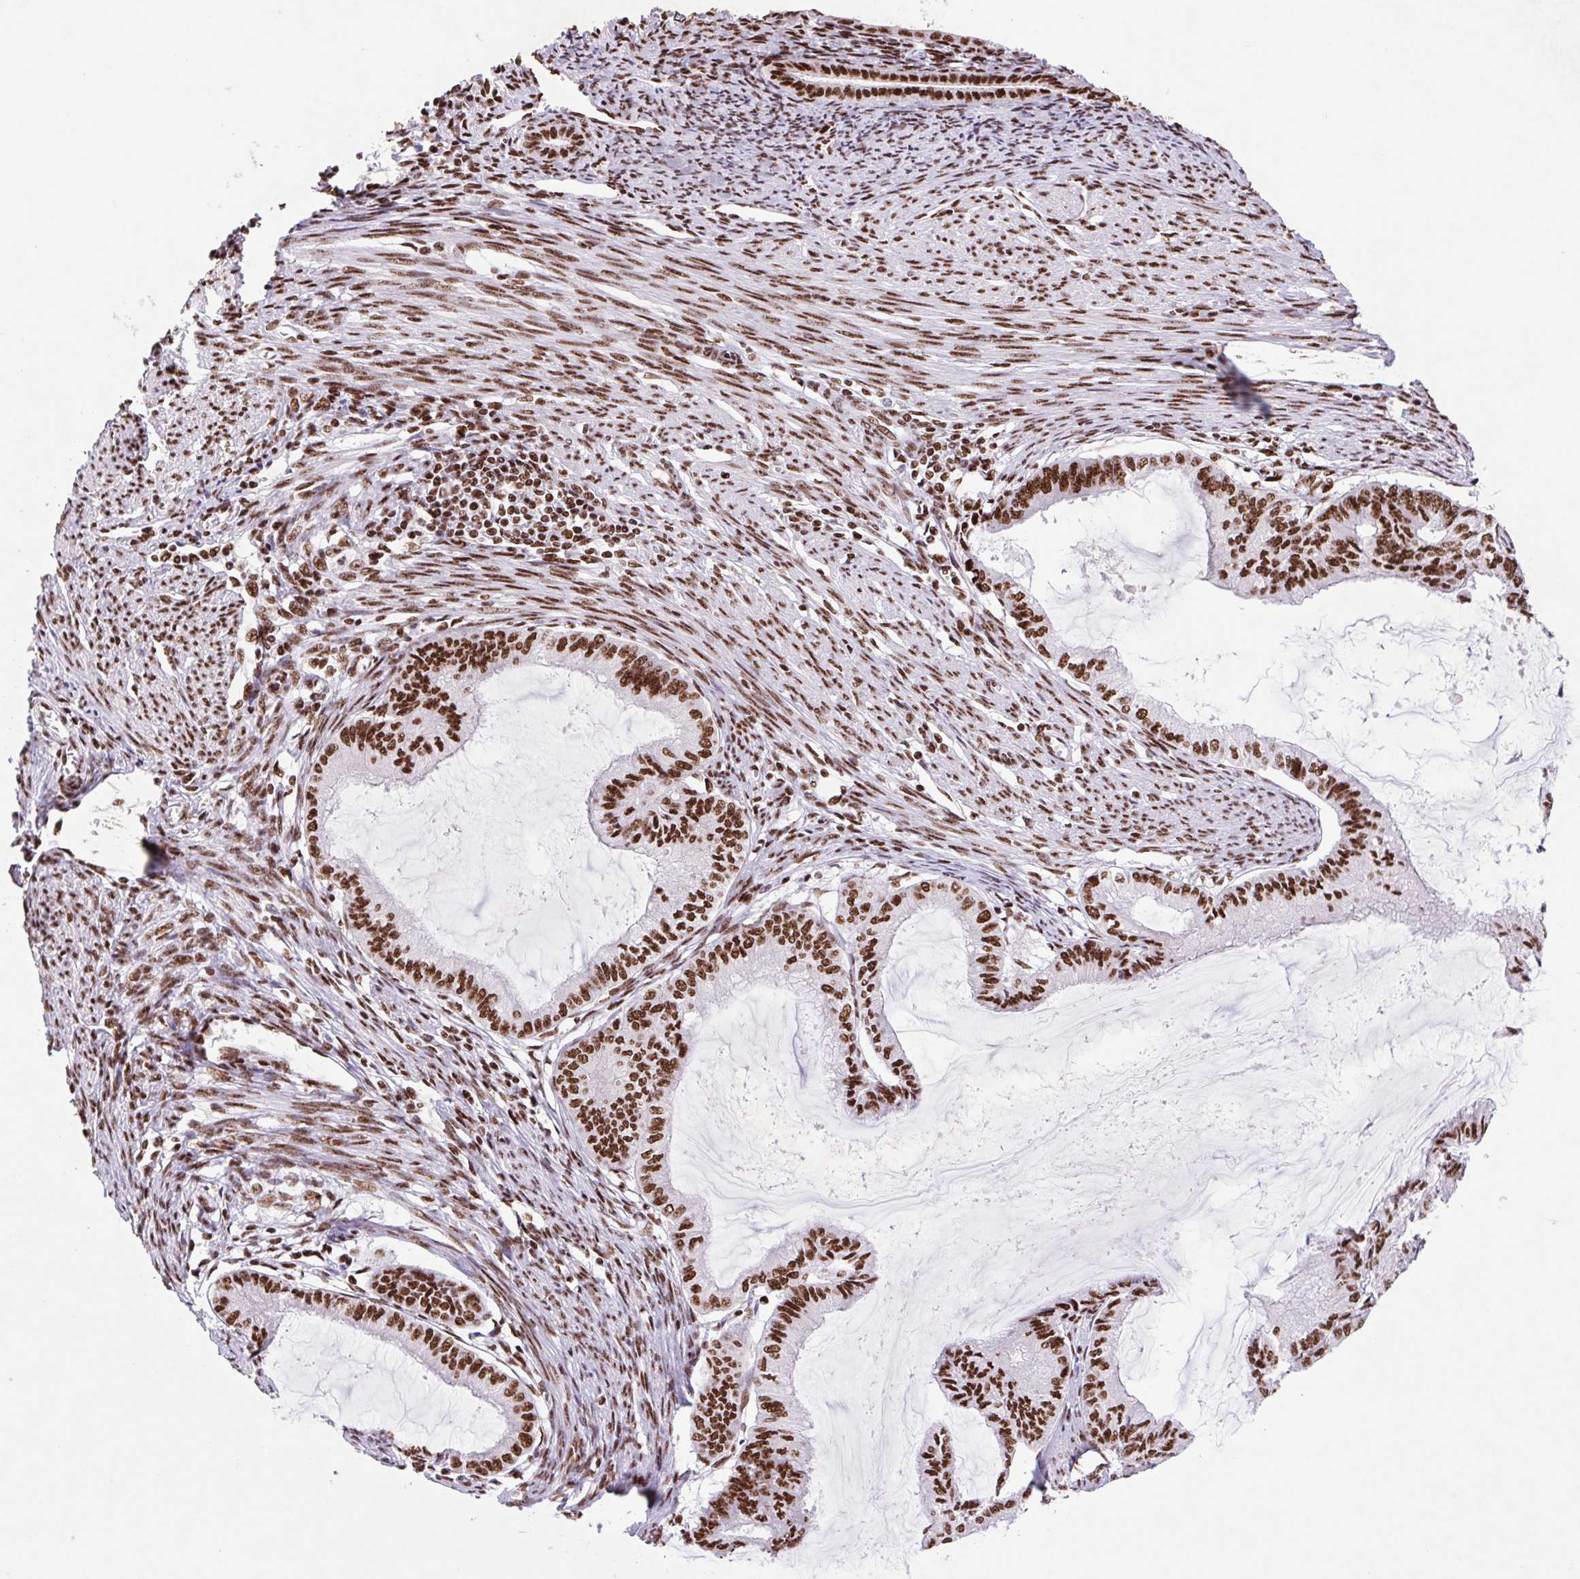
{"staining": {"intensity": "strong", "quantity": ">75%", "location": "nuclear"}, "tissue": "endometrial cancer", "cell_type": "Tumor cells", "image_type": "cancer", "snomed": [{"axis": "morphology", "description": "Adenocarcinoma, NOS"}, {"axis": "topography", "description": "Endometrium"}], "caption": "A photomicrograph of adenocarcinoma (endometrial) stained for a protein exhibits strong nuclear brown staining in tumor cells. Using DAB (brown) and hematoxylin (blue) stains, captured at high magnification using brightfield microscopy.", "gene": "LDLRAD4", "patient": {"sex": "female", "age": 86}}